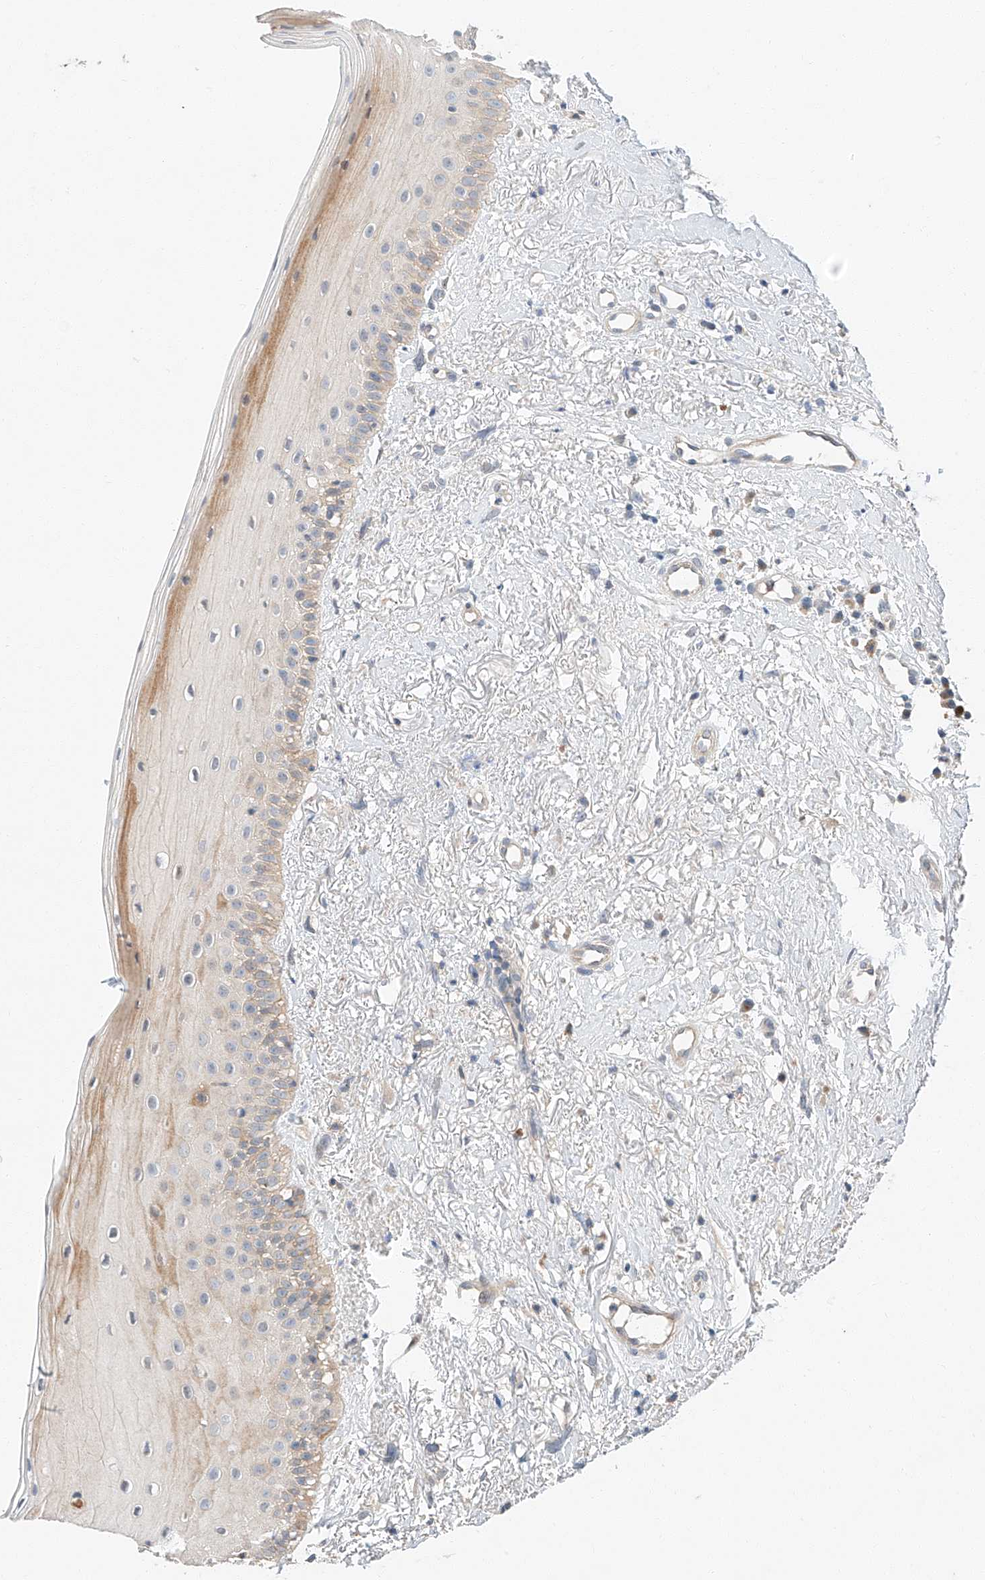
{"staining": {"intensity": "moderate", "quantity": "25%-75%", "location": "cytoplasmic/membranous"}, "tissue": "oral mucosa", "cell_type": "Squamous epithelial cells", "image_type": "normal", "snomed": [{"axis": "morphology", "description": "Normal tissue, NOS"}, {"axis": "topography", "description": "Oral tissue"}], "caption": "This is a photomicrograph of immunohistochemistry staining of unremarkable oral mucosa, which shows moderate expression in the cytoplasmic/membranous of squamous epithelial cells.", "gene": "XPNPEP1", "patient": {"sex": "female", "age": 63}}